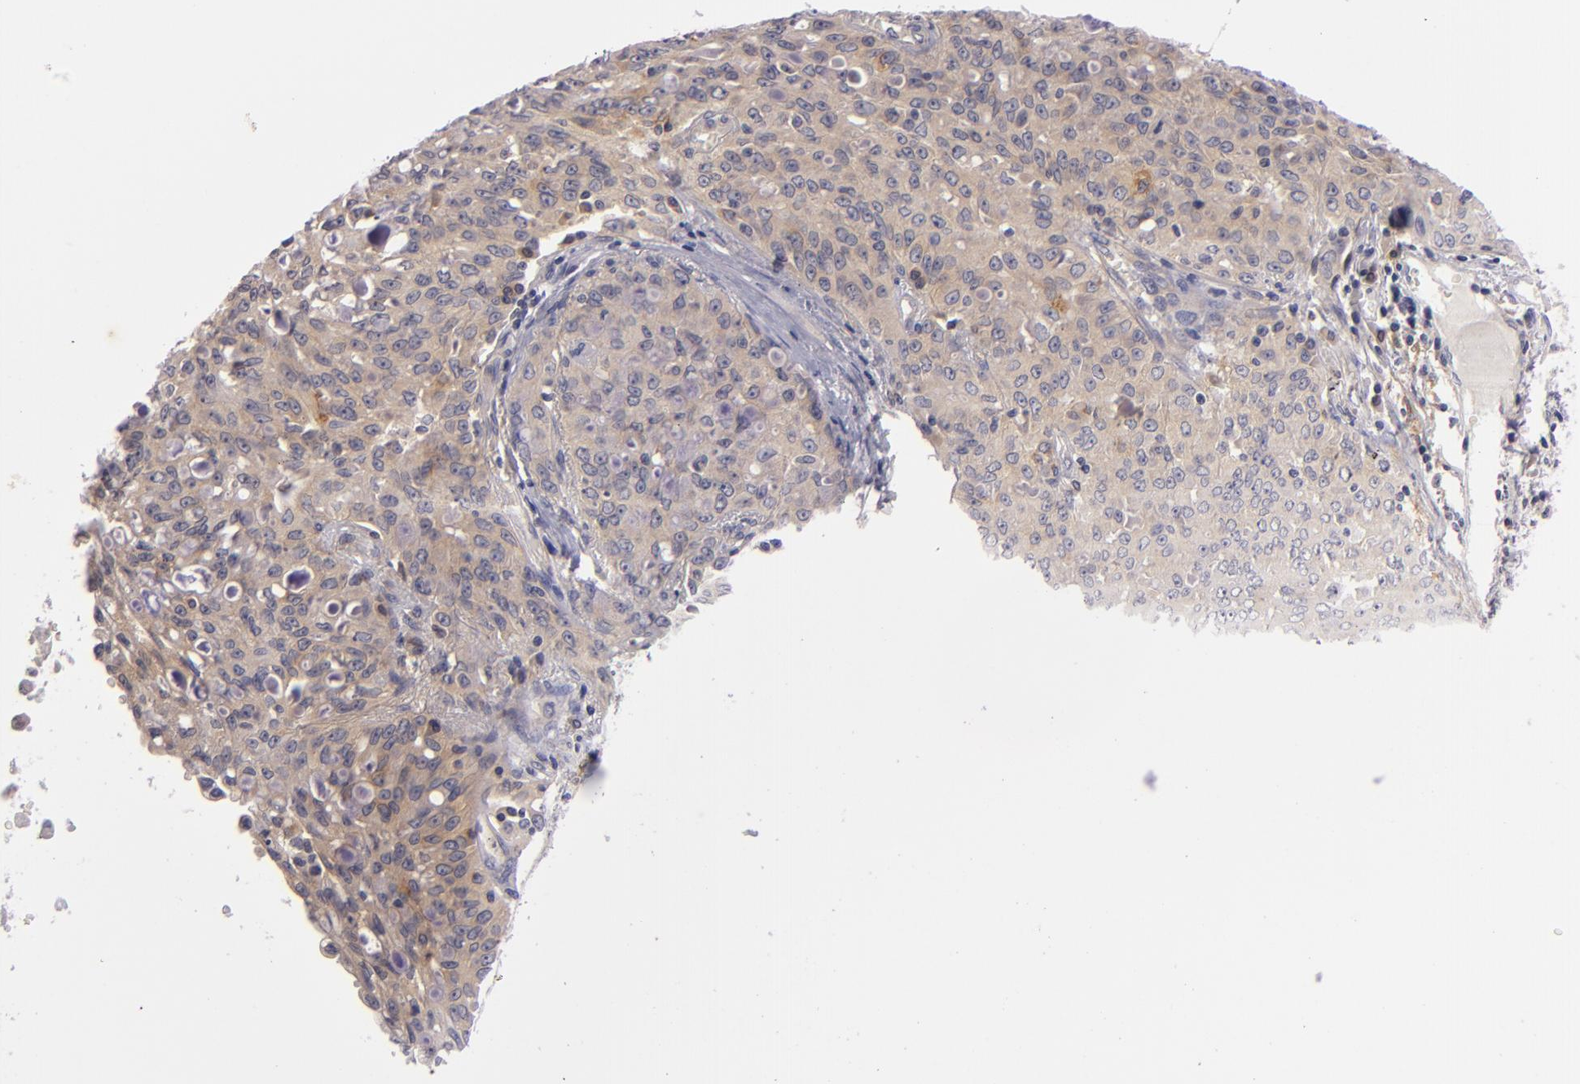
{"staining": {"intensity": "weak", "quantity": "25%-75%", "location": "cytoplasmic/membranous"}, "tissue": "lung cancer", "cell_type": "Tumor cells", "image_type": "cancer", "snomed": [{"axis": "morphology", "description": "Adenocarcinoma, NOS"}, {"axis": "topography", "description": "Lung"}], "caption": "High-power microscopy captured an immunohistochemistry image of adenocarcinoma (lung), revealing weak cytoplasmic/membranous positivity in about 25%-75% of tumor cells.", "gene": "CD83", "patient": {"sex": "female", "age": 44}}